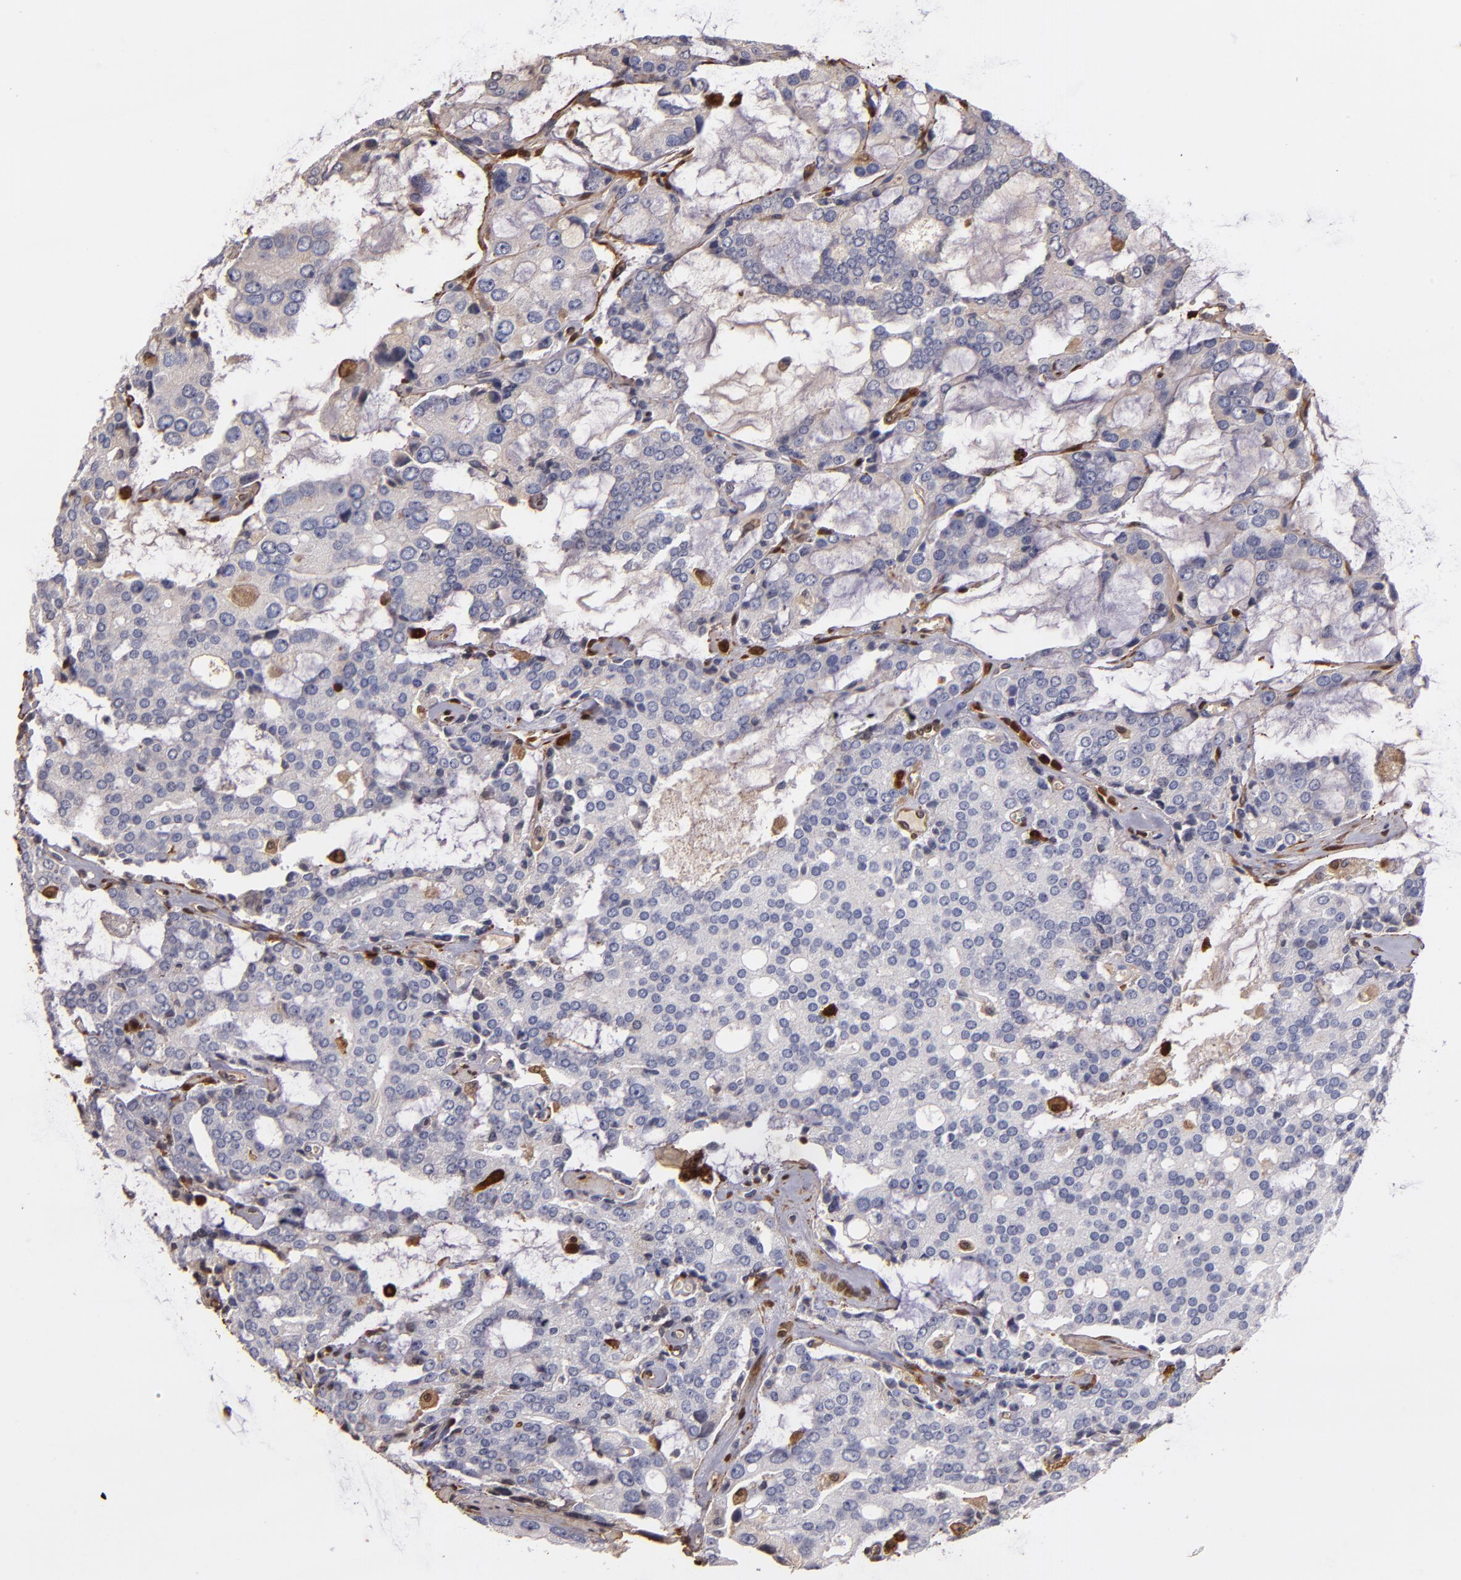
{"staining": {"intensity": "negative", "quantity": "none", "location": "none"}, "tissue": "prostate cancer", "cell_type": "Tumor cells", "image_type": "cancer", "snomed": [{"axis": "morphology", "description": "Adenocarcinoma, High grade"}, {"axis": "topography", "description": "Prostate"}], "caption": "Immunohistochemistry histopathology image of neoplastic tissue: human adenocarcinoma (high-grade) (prostate) stained with DAB demonstrates no significant protein expression in tumor cells. (Immunohistochemistry, brightfield microscopy, high magnification).", "gene": "S100A6", "patient": {"sex": "male", "age": 67}}